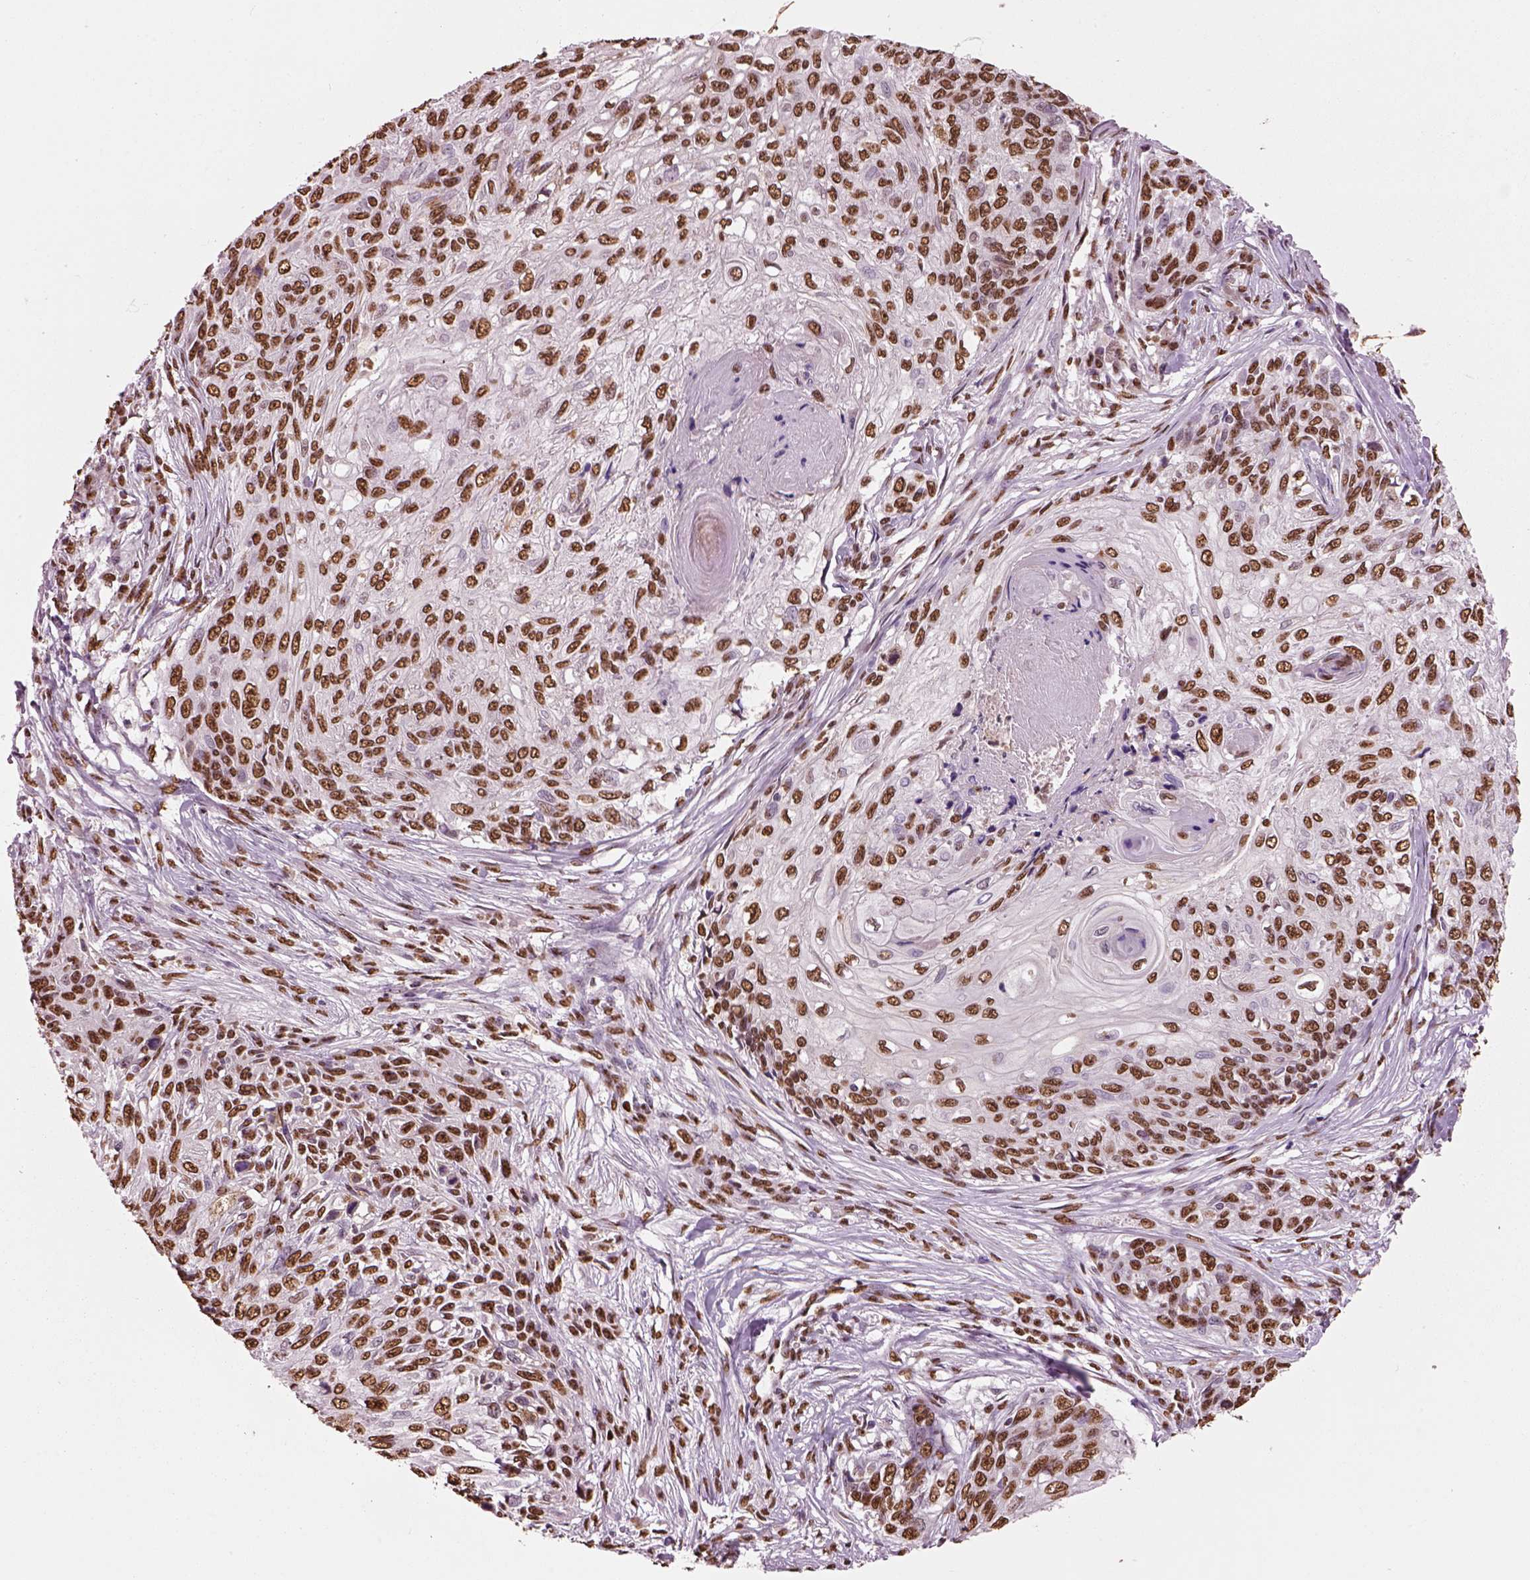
{"staining": {"intensity": "moderate", "quantity": ">75%", "location": "nuclear"}, "tissue": "skin cancer", "cell_type": "Tumor cells", "image_type": "cancer", "snomed": [{"axis": "morphology", "description": "Squamous cell carcinoma, NOS"}, {"axis": "topography", "description": "Skin"}], "caption": "Skin cancer tissue demonstrates moderate nuclear expression in about >75% of tumor cells", "gene": "DDX3X", "patient": {"sex": "male", "age": 92}}